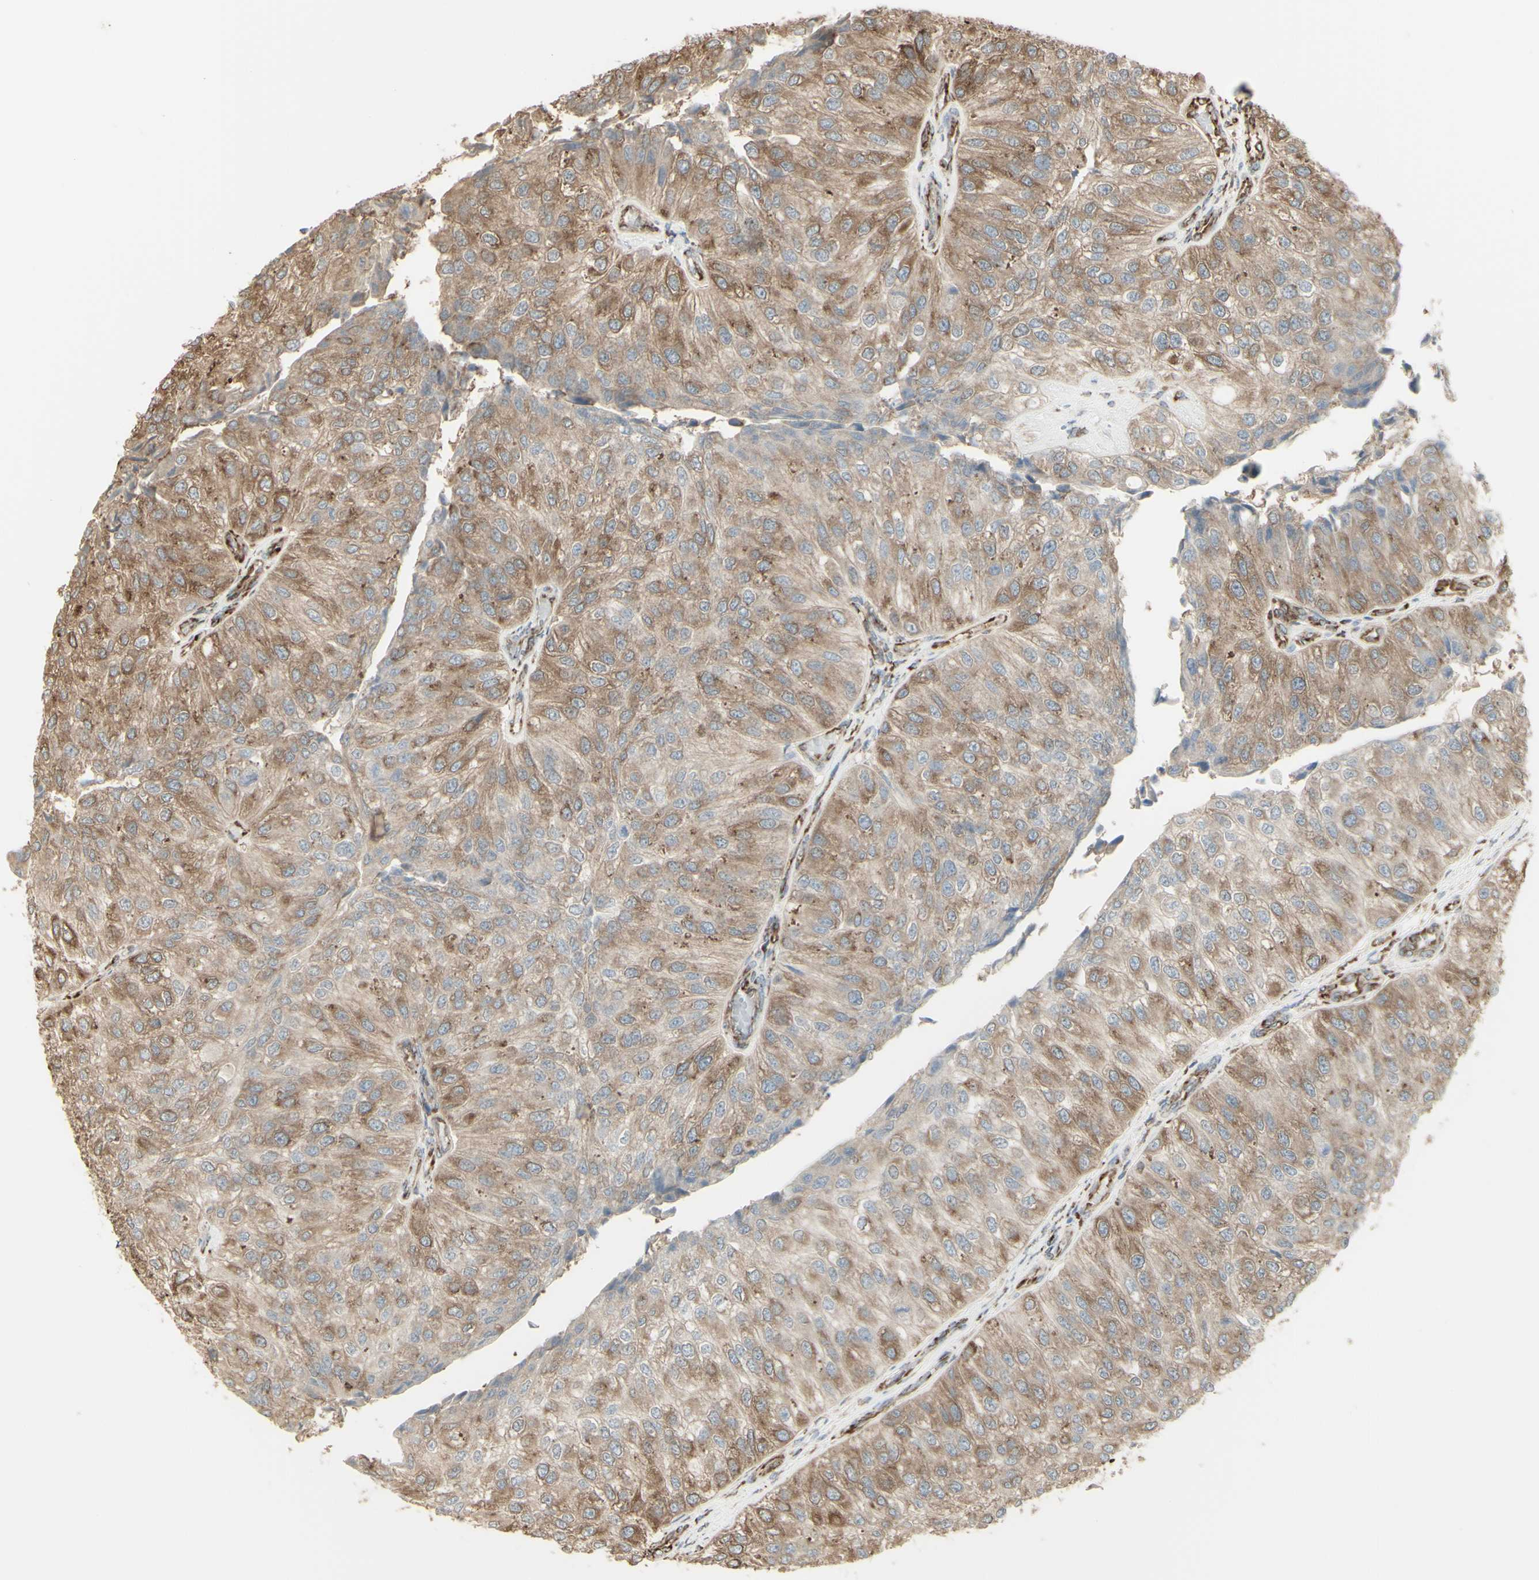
{"staining": {"intensity": "weak", "quantity": ">75%", "location": "cytoplasmic/membranous"}, "tissue": "urothelial cancer", "cell_type": "Tumor cells", "image_type": "cancer", "snomed": [{"axis": "morphology", "description": "Urothelial carcinoma, High grade"}, {"axis": "topography", "description": "Kidney"}, {"axis": "topography", "description": "Urinary bladder"}], "caption": "Tumor cells exhibit weak cytoplasmic/membranous expression in about >75% of cells in high-grade urothelial carcinoma. (brown staining indicates protein expression, while blue staining denotes nuclei).", "gene": "EEF1B2", "patient": {"sex": "male", "age": 77}}